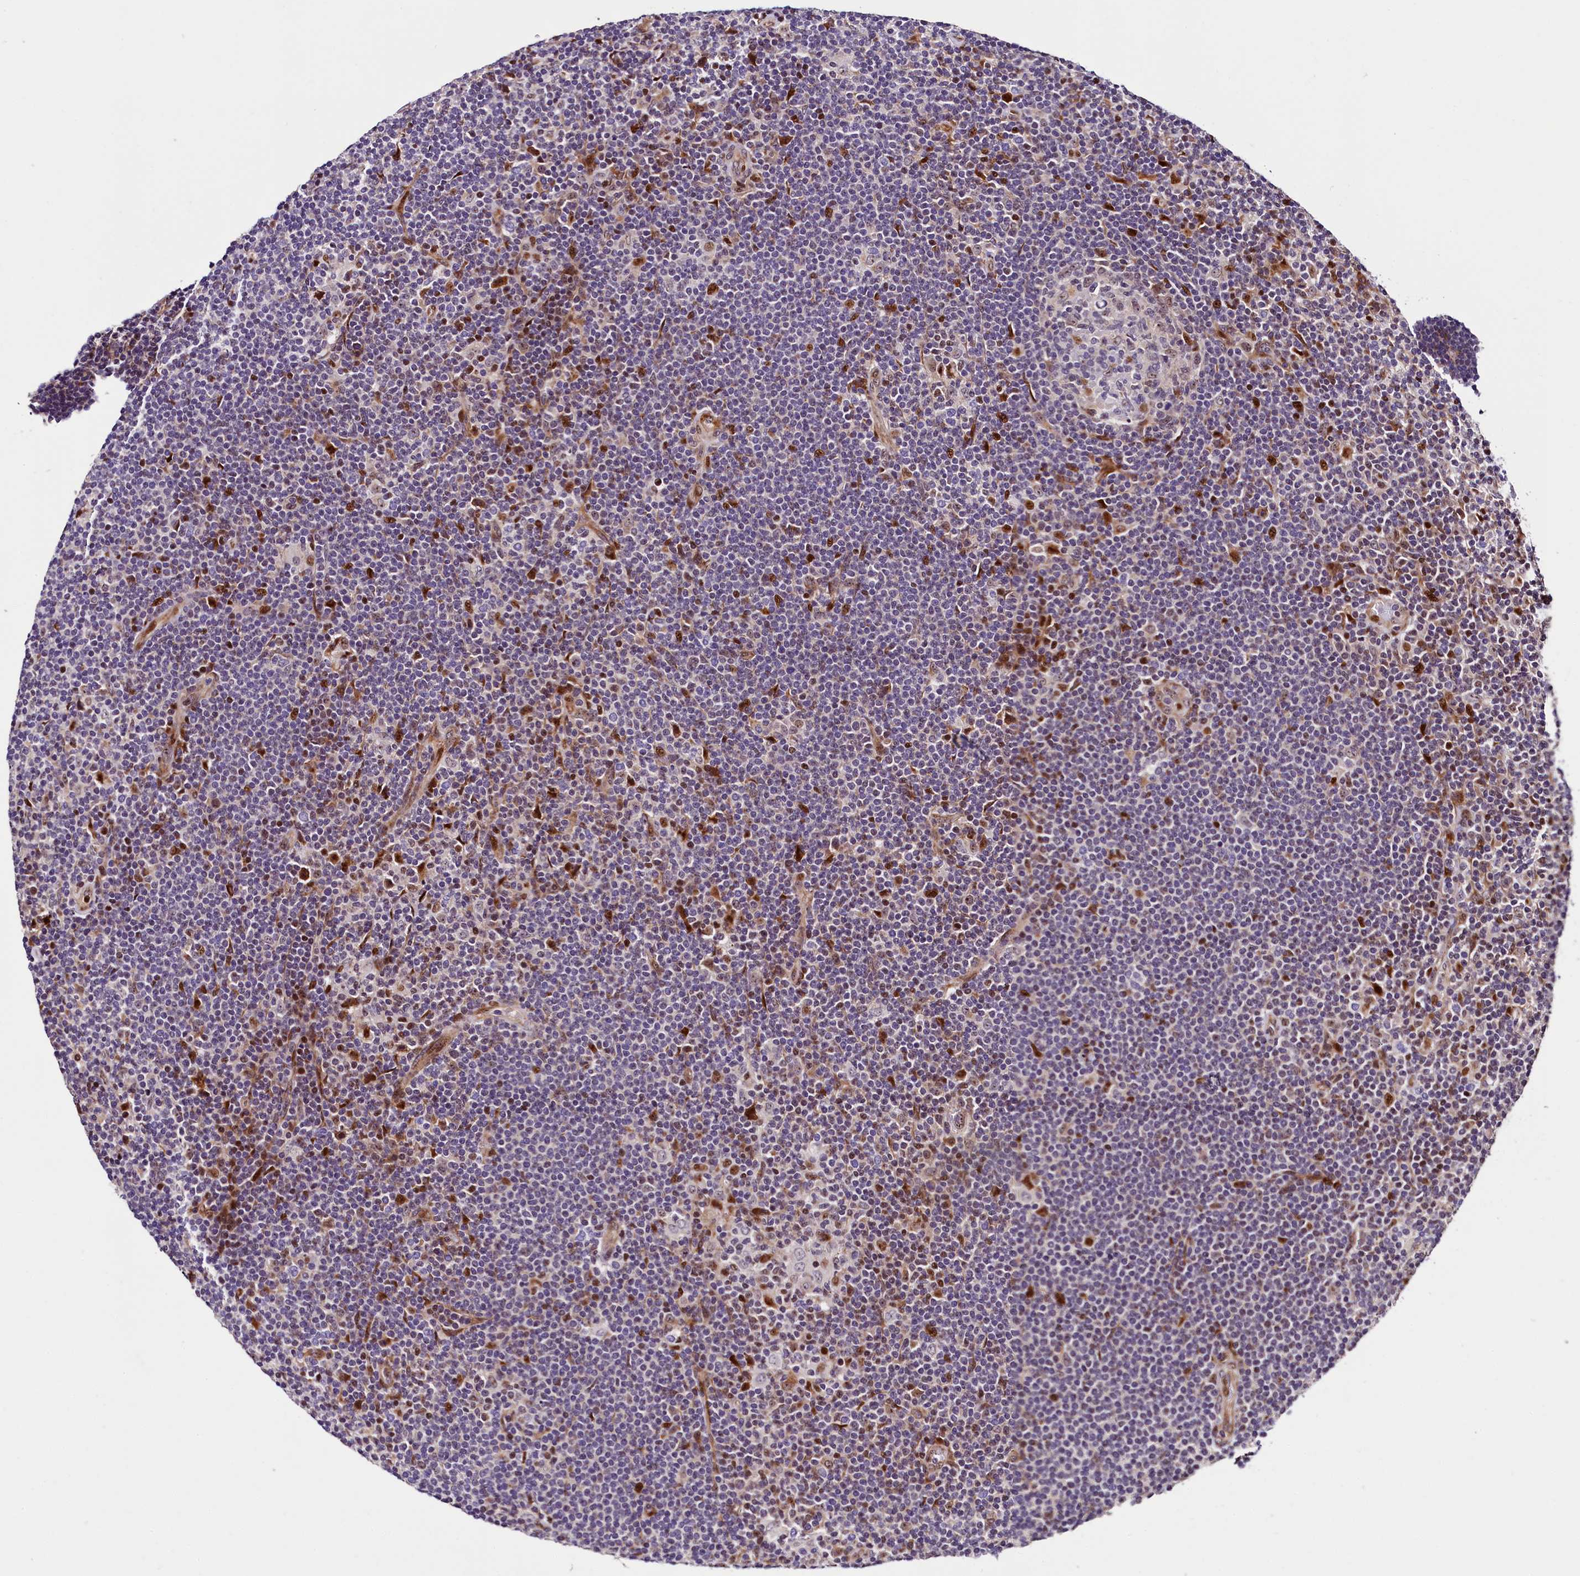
{"staining": {"intensity": "moderate", "quantity": "<25%", "location": "nuclear"}, "tissue": "lymphoma", "cell_type": "Tumor cells", "image_type": "cancer", "snomed": [{"axis": "morphology", "description": "Hodgkin's disease, NOS"}, {"axis": "topography", "description": "Lymph node"}], "caption": "Immunohistochemical staining of Hodgkin's disease shows low levels of moderate nuclear protein expression in about <25% of tumor cells.", "gene": "TRMT112", "patient": {"sex": "female", "age": 57}}